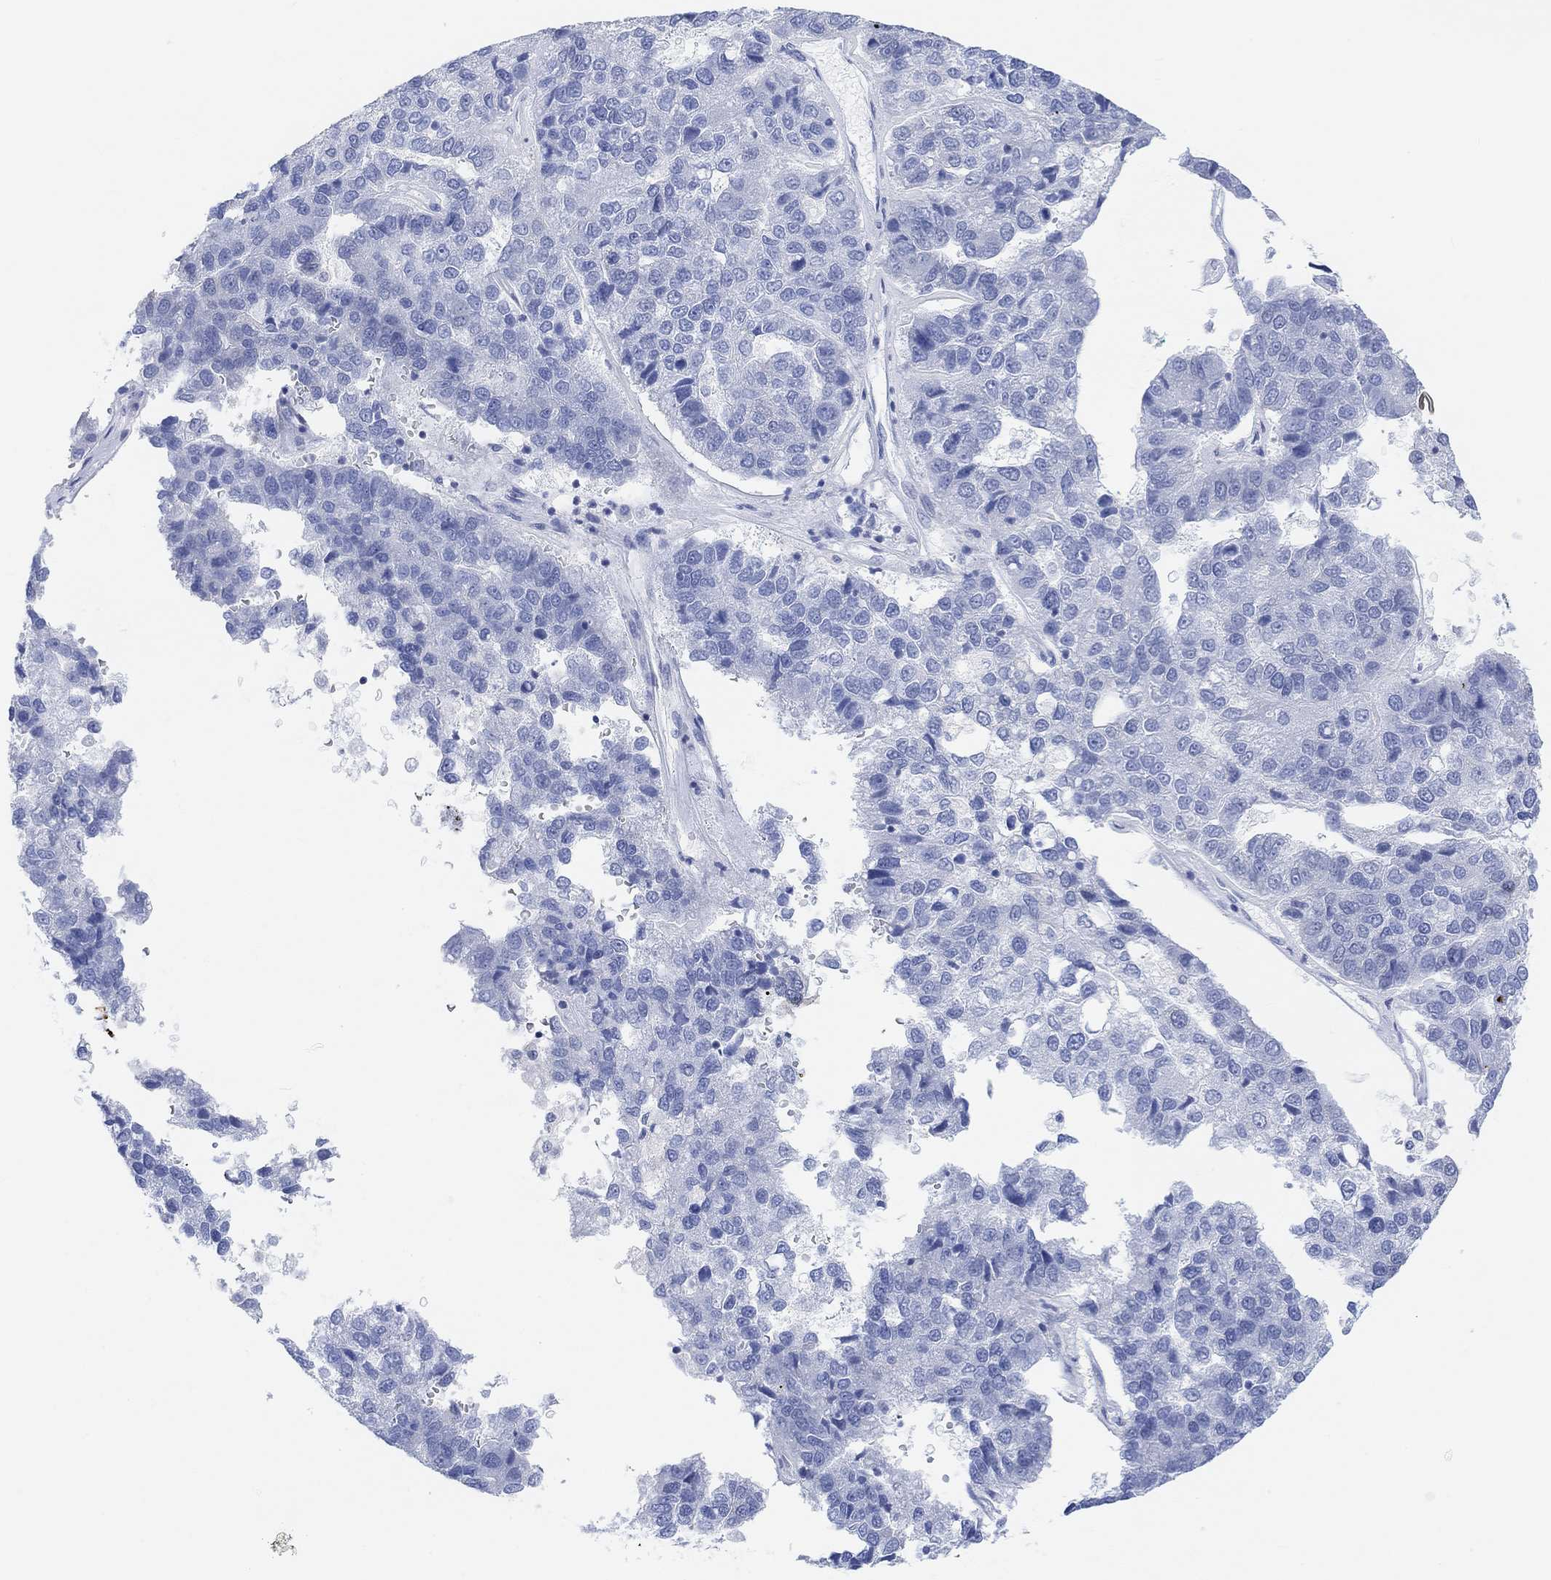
{"staining": {"intensity": "negative", "quantity": "none", "location": "none"}, "tissue": "pancreatic cancer", "cell_type": "Tumor cells", "image_type": "cancer", "snomed": [{"axis": "morphology", "description": "Adenocarcinoma, NOS"}, {"axis": "topography", "description": "Pancreas"}], "caption": "Immunohistochemistry of human pancreatic cancer (adenocarcinoma) displays no expression in tumor cells.", "gene": "MUC1", "patient": {"sex": "female", "age": 61}}